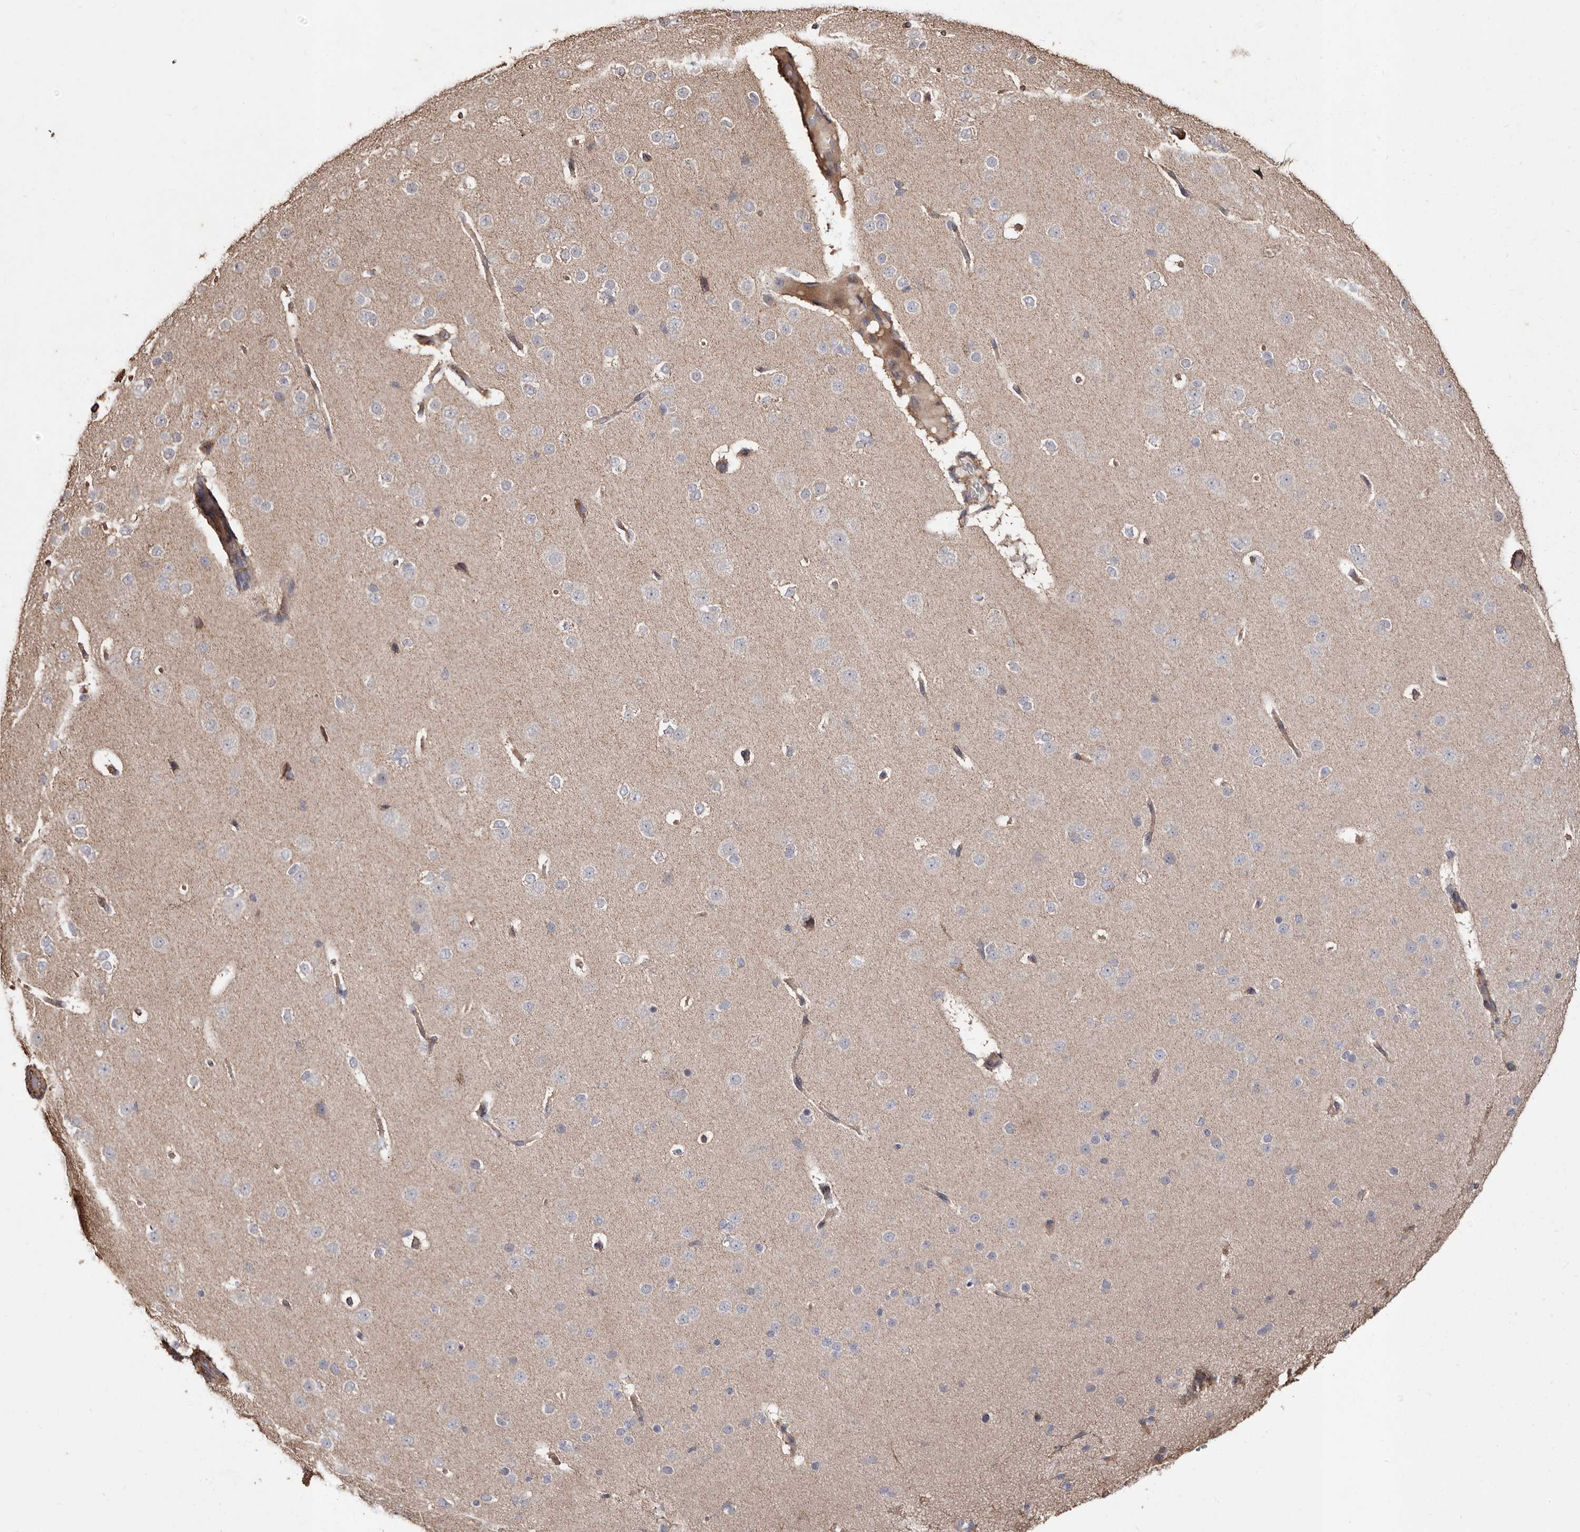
{"staining": {"intensity": "weak", "quantity": ">75%", "location": "cytoplasmic/membranous"}, "tissue": "cerebral cortex", "cell_type": "Endothelial cells", "image_type": "normal", "snomed": [{"axis": "morphology", "description": "Normal tissue, NOS"}, {"axis": "morphology", "description": "Developmental malformation"}, {"axis": "topography", "description": "Cerebral cortex"}], "caption": "Weak cytoplasmic/membranous staining for a protein is appreciated in approximately >75% of endothelial cells of normal cerebral cortex using IHC.", "gene": "MACC1", "patient": {"sex": "female", "age": 30}}